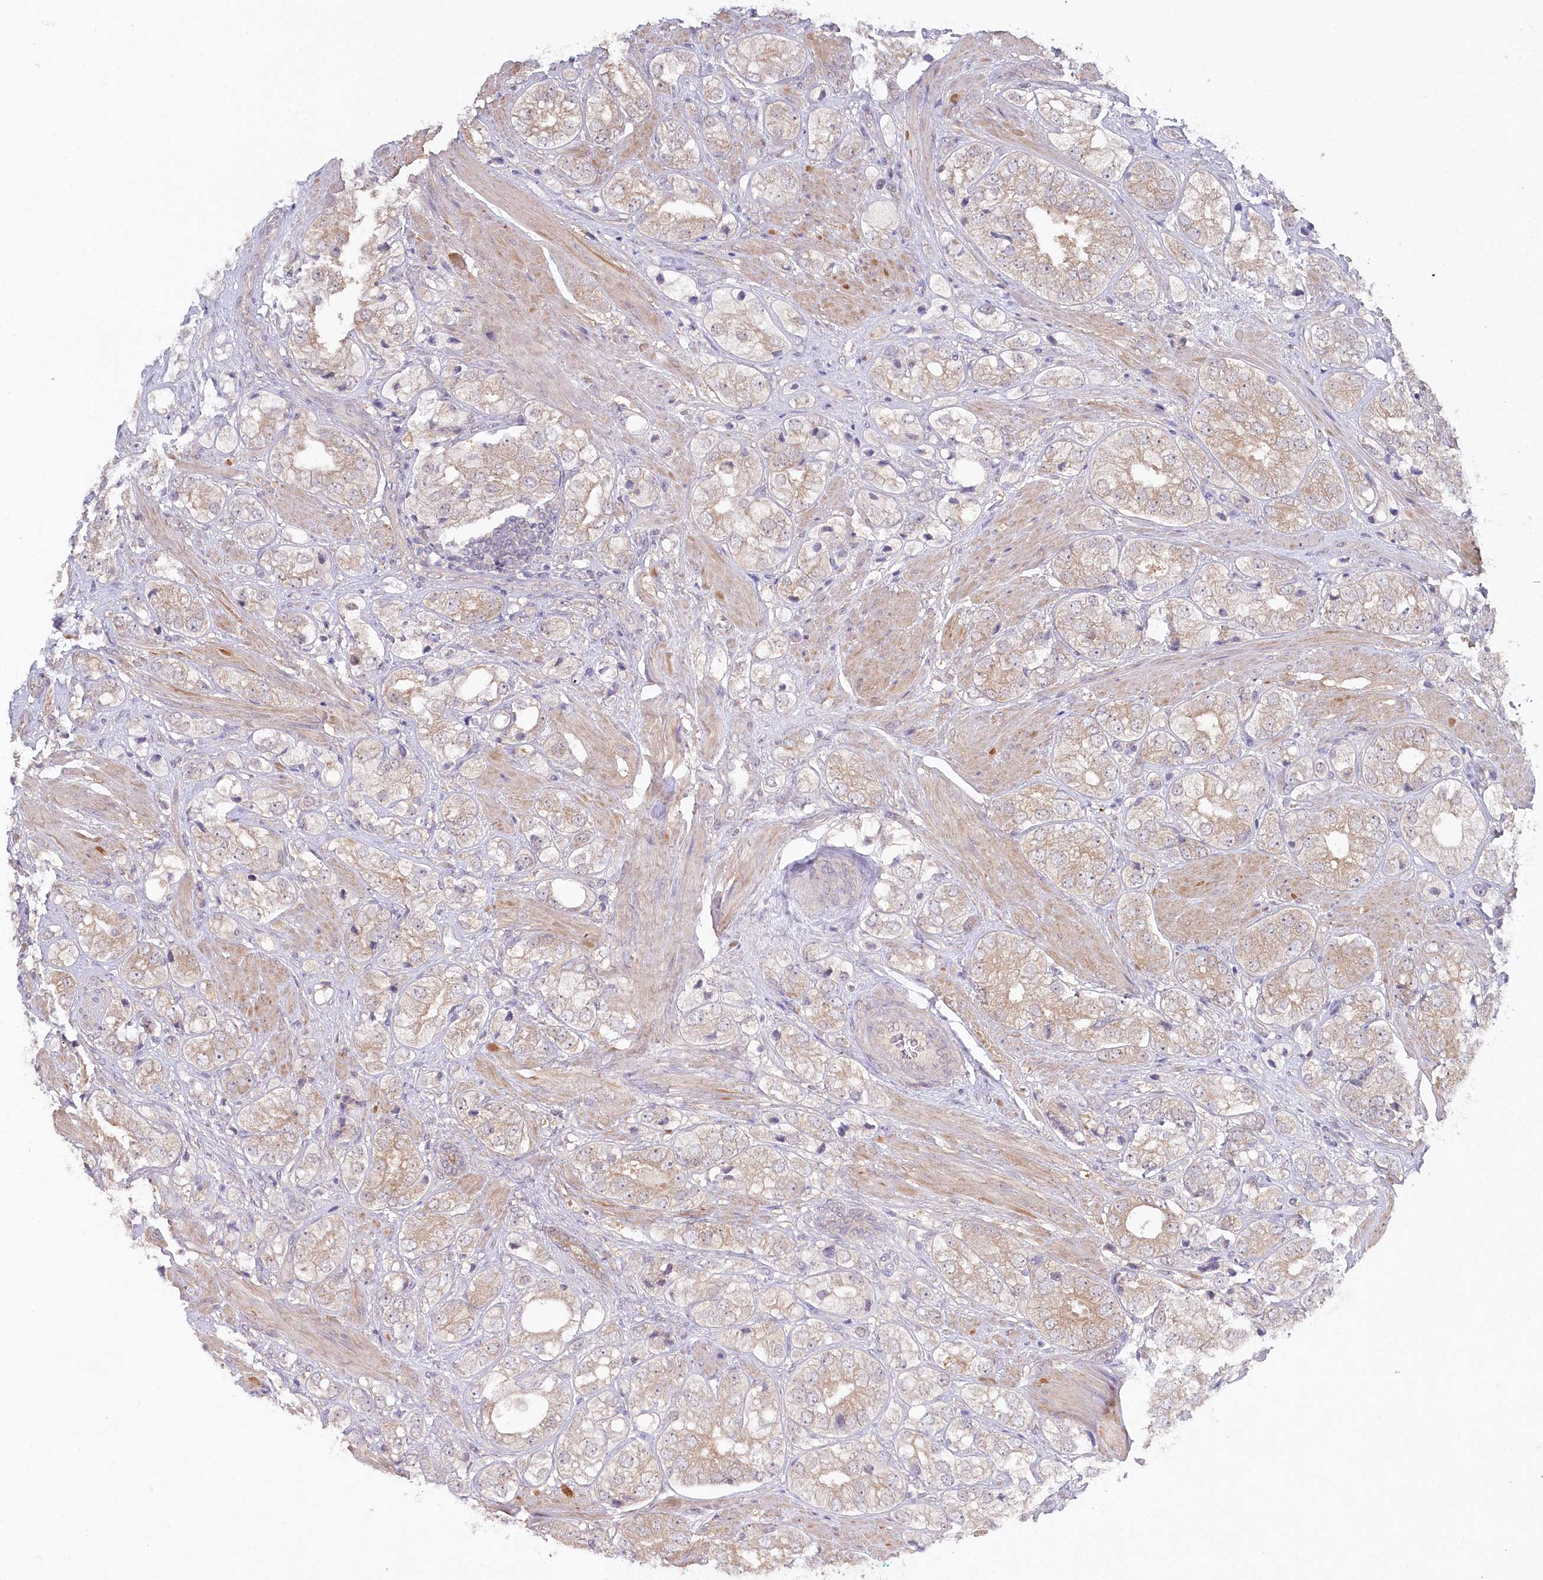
{"staining": {"intensity": "moderate", "quantity": "25%-75%", "location": "cytoplasmic/membranous"}, "tissue": "prostate cancer", "cell_type": "Tumor cells", "image_type": "cancer", "snomed": [{"axis": "morphology", "description": "Adenocarcinoma, High grade"}, {"axis": "topography", "description": "Prostate"}], "caption": "A micrograph showing moderate cytoplasmic/membranous staining in about 25%-75% of tumor cells in prostate high-grade adenocarcinoma, as visualized by brown immunohistochemical staining.", "gene": "AAMDC", "patient": {"sex": "male", "age": 50}}